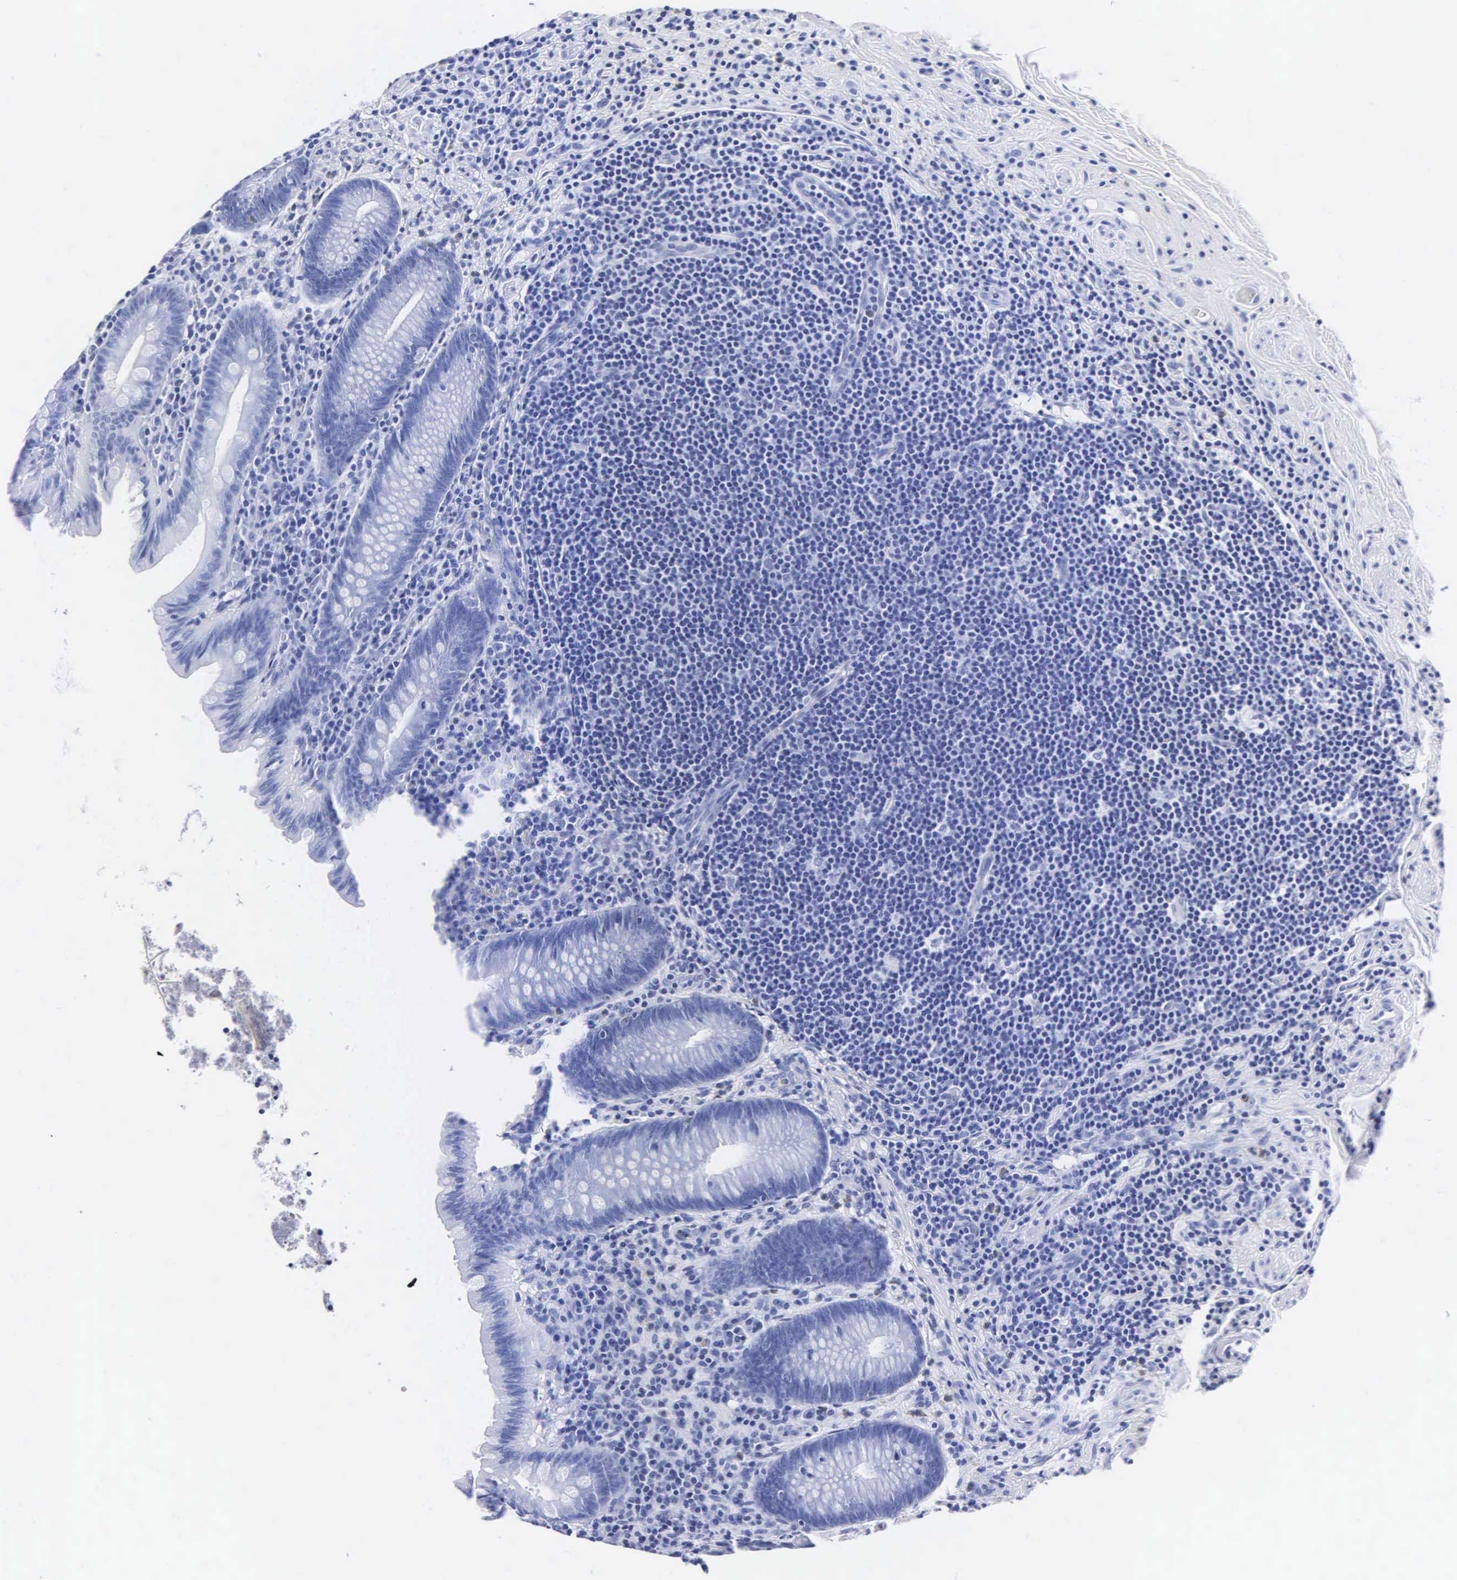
{"staining": {"intensity": "negative", "quantity": "none", "location": "none"}, "tissue": "appendix", "cell_type": "Glandular cells", "image_type": "normal", "snomed": [{"axis": "morphology", "description": "Normal tissue, NOS"}, {"axis": "topography", "description": "Appendix"}], "caption": "Glandular cells show no significant protein expression in unremarkable appendix. (Immunohistochemistry (ihc), brightfield microscopy, high magnification).", "gene": "MB", "patient": {"sex": "male", "age": 41}}